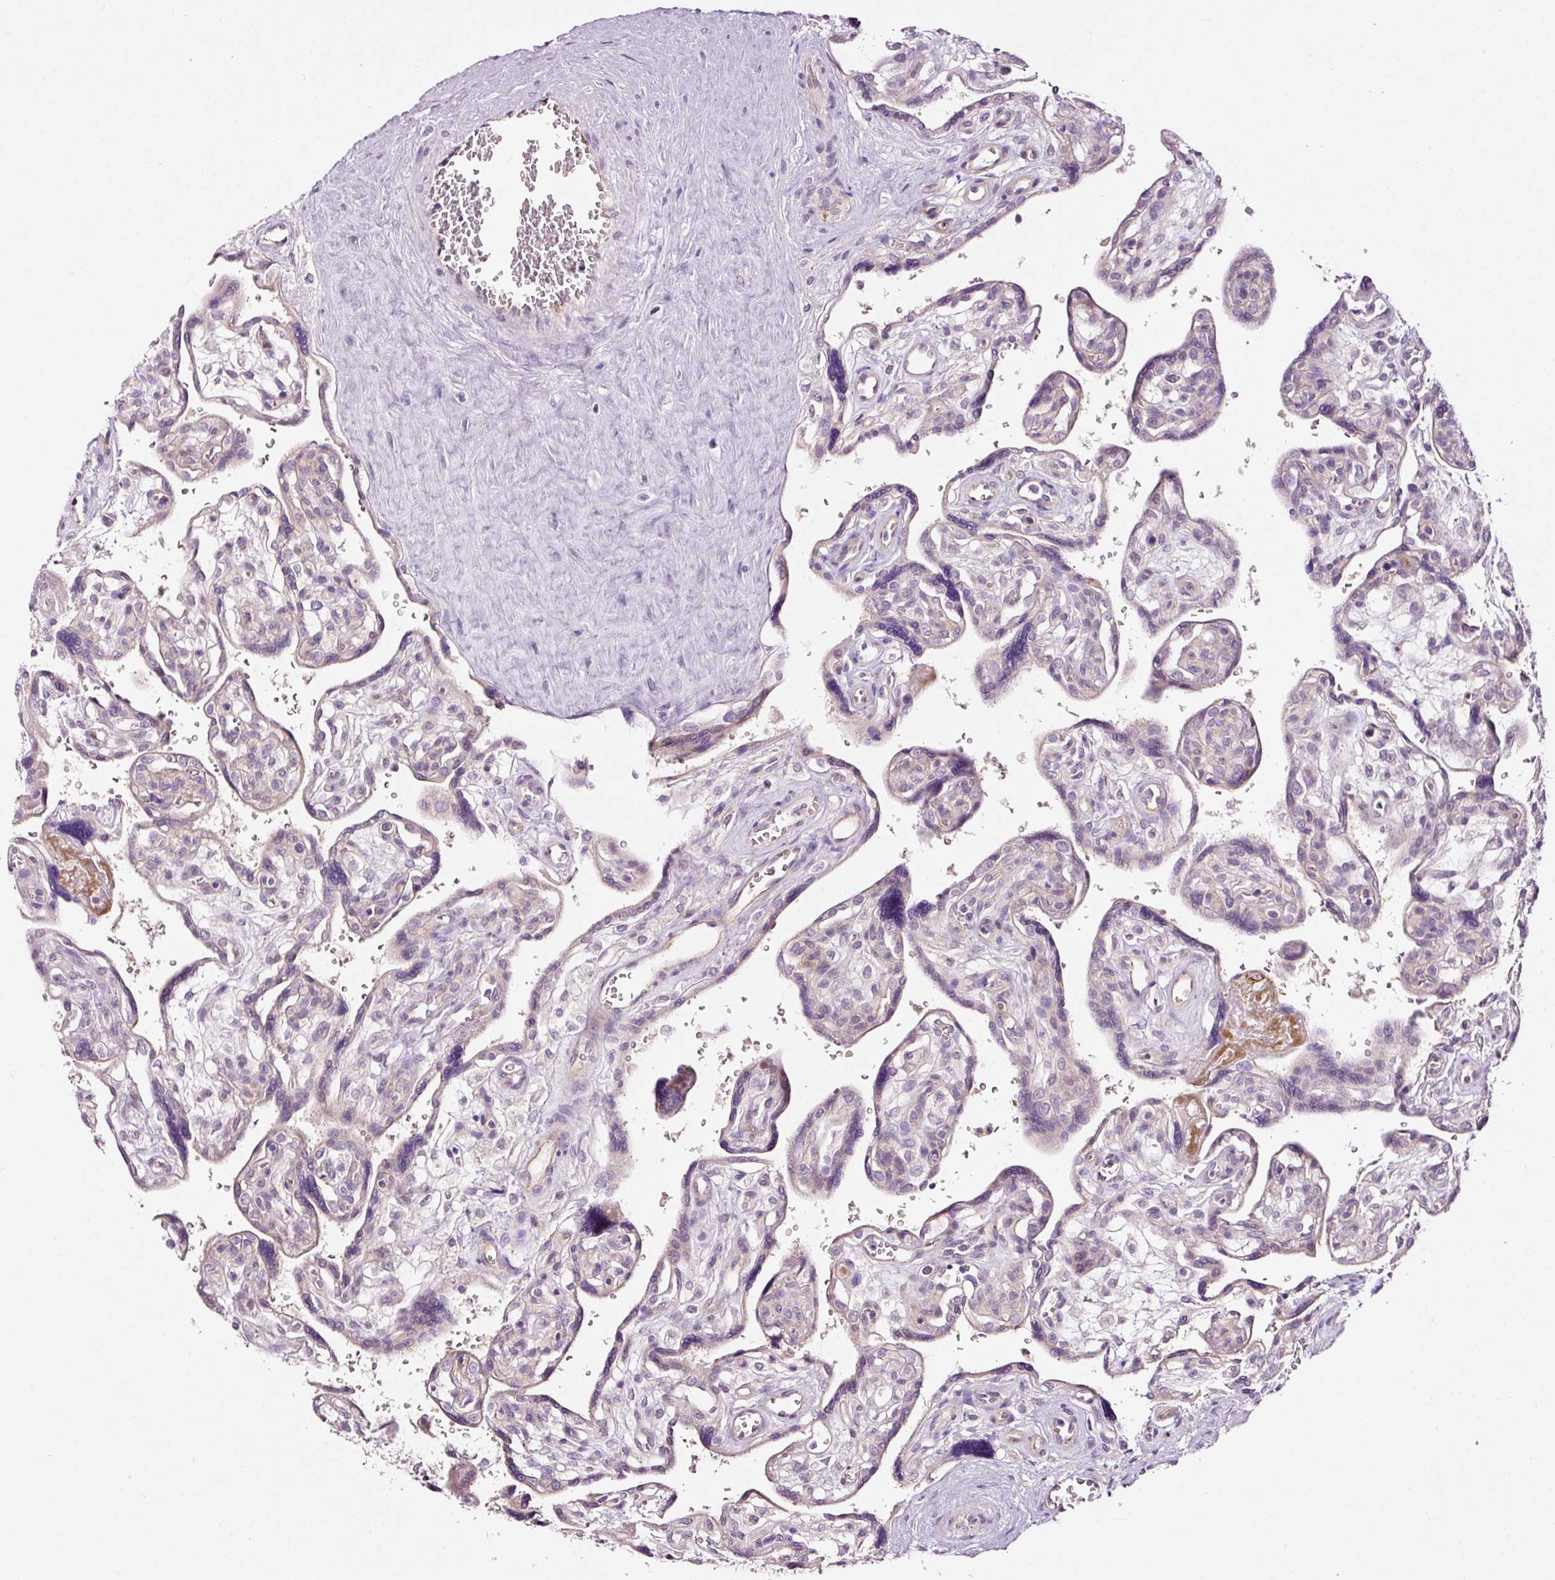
{"staining": {"intensity": "moderate", "quantity": ">75%", "location": "cytoplasmic/membranous"}, "tissue": "placenta", "cell_type": "Decidual cells", "image_type": "normal", "snomed": [{"axis": "morphology", "description": "Normal tissue, NOS"}, {"axis": "topography", "description": "Placenta"}], "caption": "Placenta stained with IHC displays moderate cytoplasmic/membranous staining in approximately >75% of decidual cells. The protein is shown in brown color, while the nuclei are stained blue.", "gene": "ABCB4", "patient": {"sex": "female", "age": 39}}